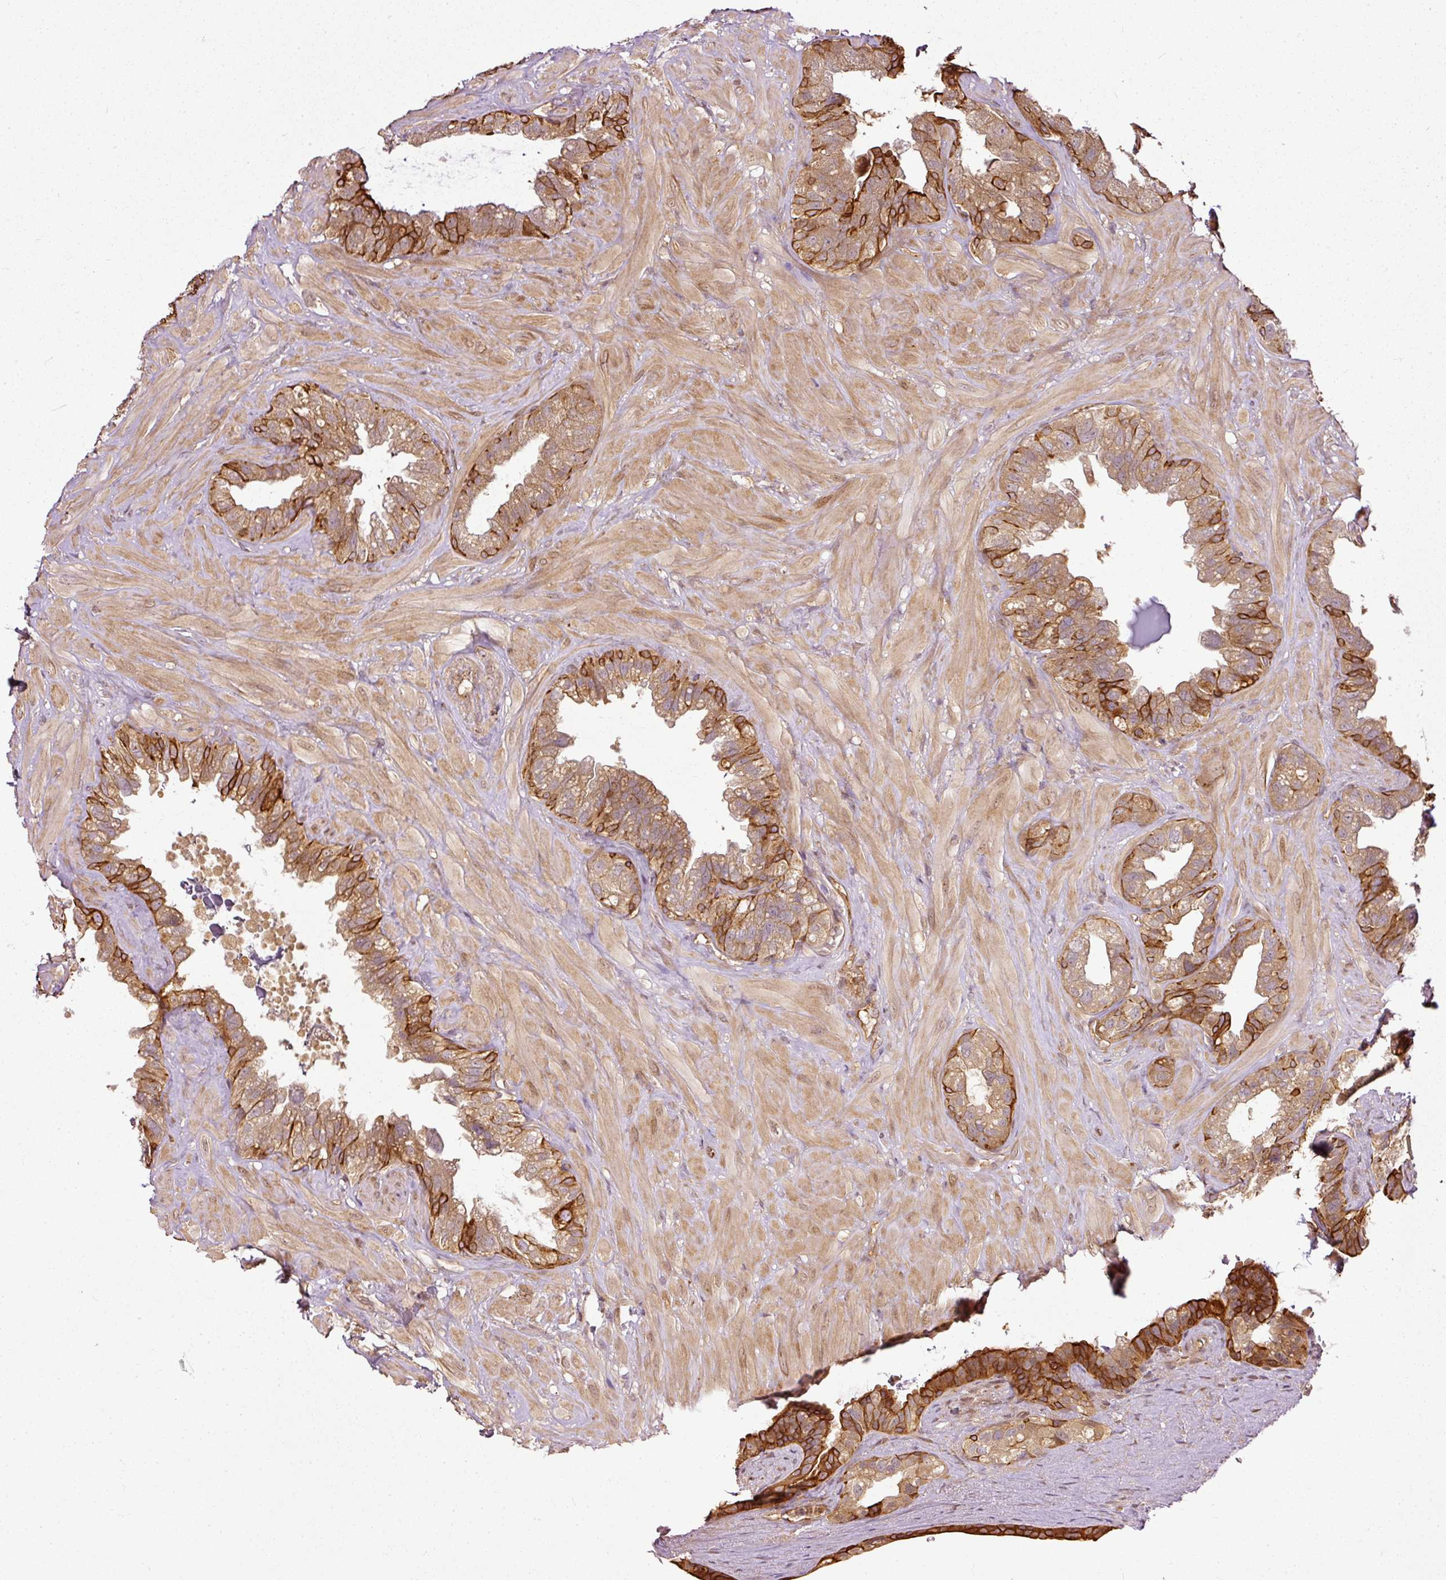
{"staining": {"intensity": "strong", "quantity": ">75%", "location": "cytoplasmic/membranous"}, "tissue": "seminal vesicle", "cell_type": "Glandular cells", "image_type": "normal", "snomed": [{"axis": "morphology", "description": "Normal tissue, NOS"}, {"axis": "topography", "description": "Seminal veicle"}, {"axis": "topography", "description": "Peripheral nerve tissue"}], "caption": "About >75% of glandular cells in benign seminal vesicle reveal strong cytoplasmic/membranous protein positivity as visualized by brown immunohistochemical staining.", "gene": "MIF4GD", "patient": {"sex": "male", "age": 76}}